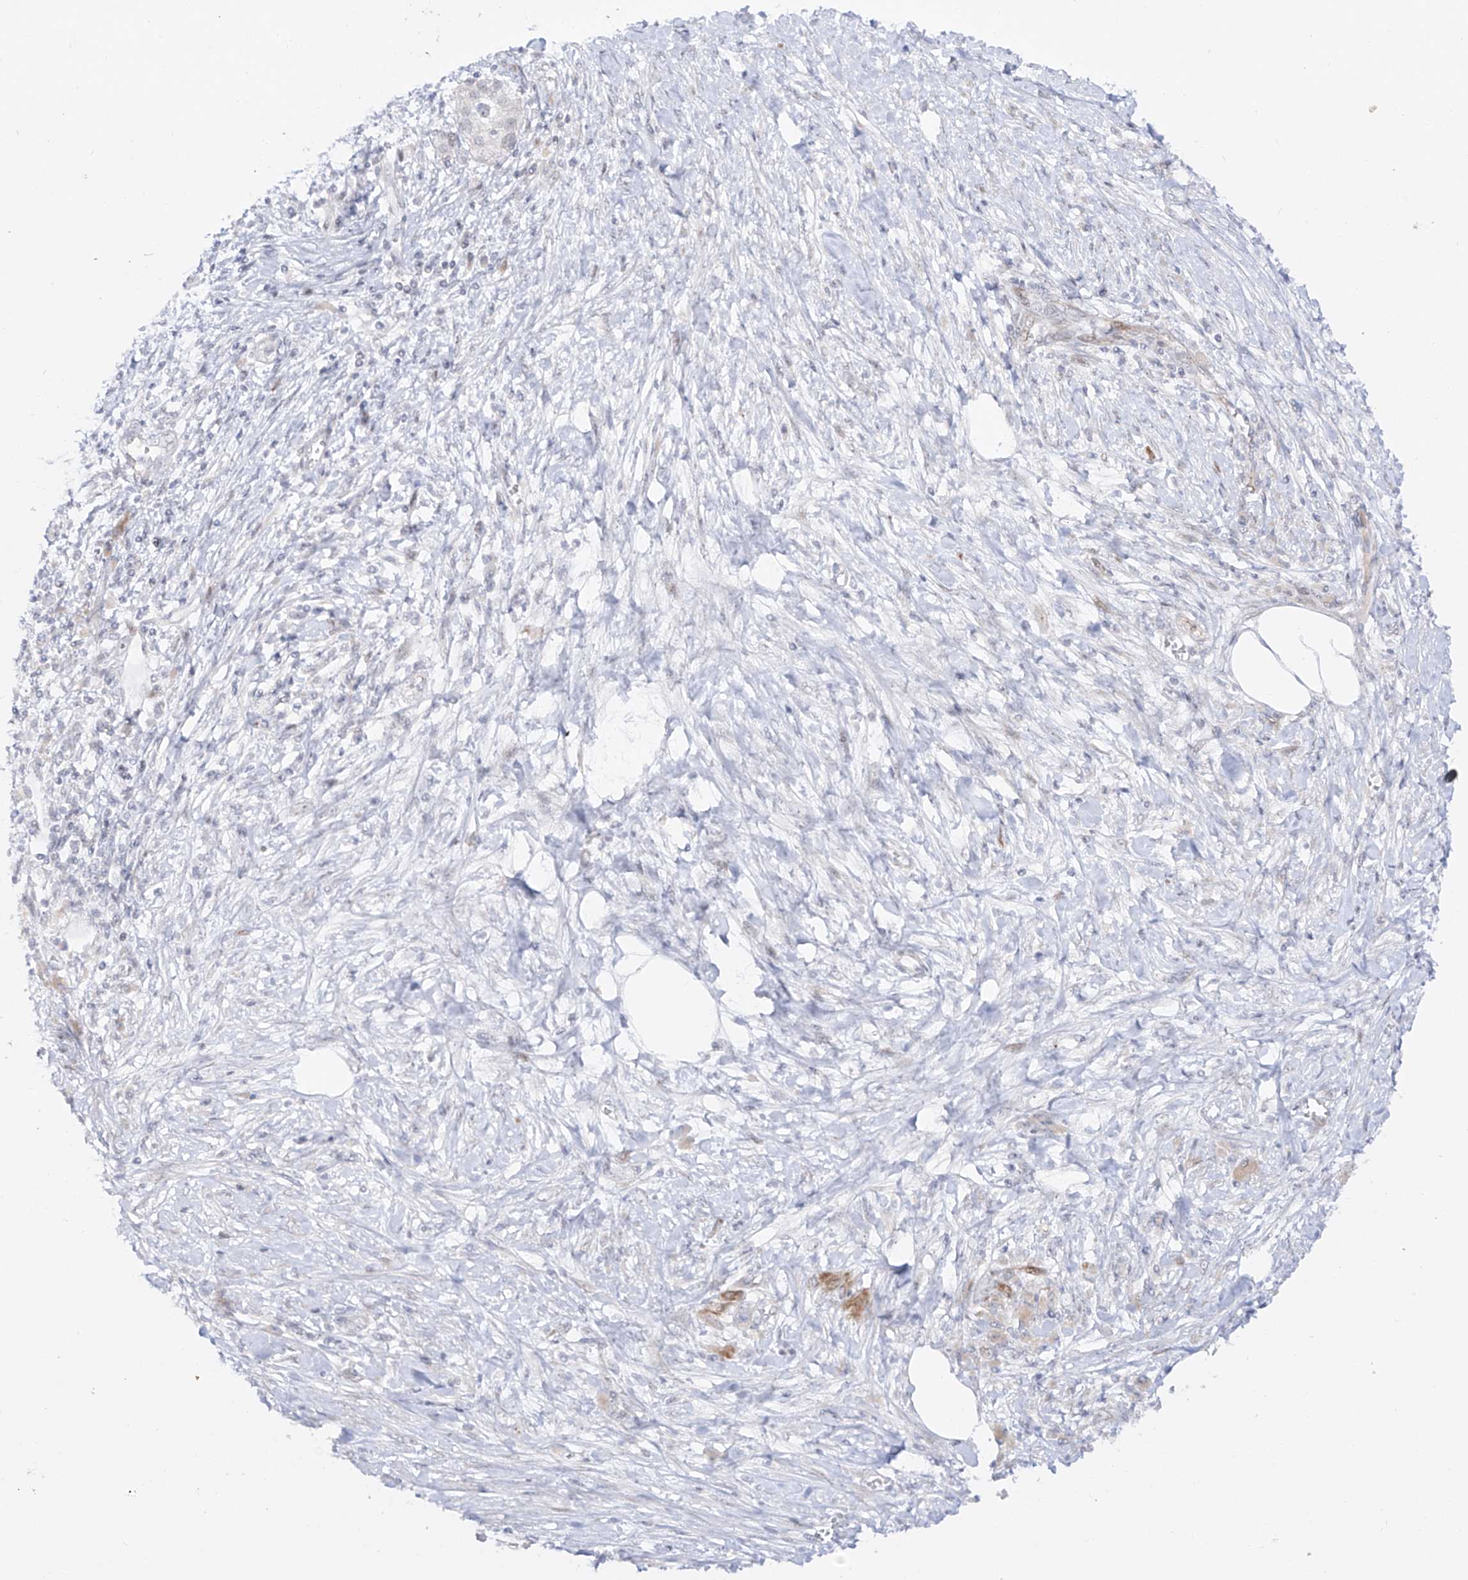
{"staining": {"intensity": "negative", "quantity": "none", "location": "none"}, "tissue": "pancreatic cancer", "cell_type": "Tumor cells", "image_type": "cancer", "snomed": [{"axis": "morphology", "description": "Adenocarcinoma, NOS"}, {"axis": "topography", "description": "Pancreas"}], "caption": "Immunohistochemistry histopathology image of neoplastic tissue: human pancreatic cancer stained with DAB (3,3'-diaminobenzidine) shows no significant protein staining in tumor cells.", "gene": "ZNF180", "patient": {"sex": "male", "age": 58}}